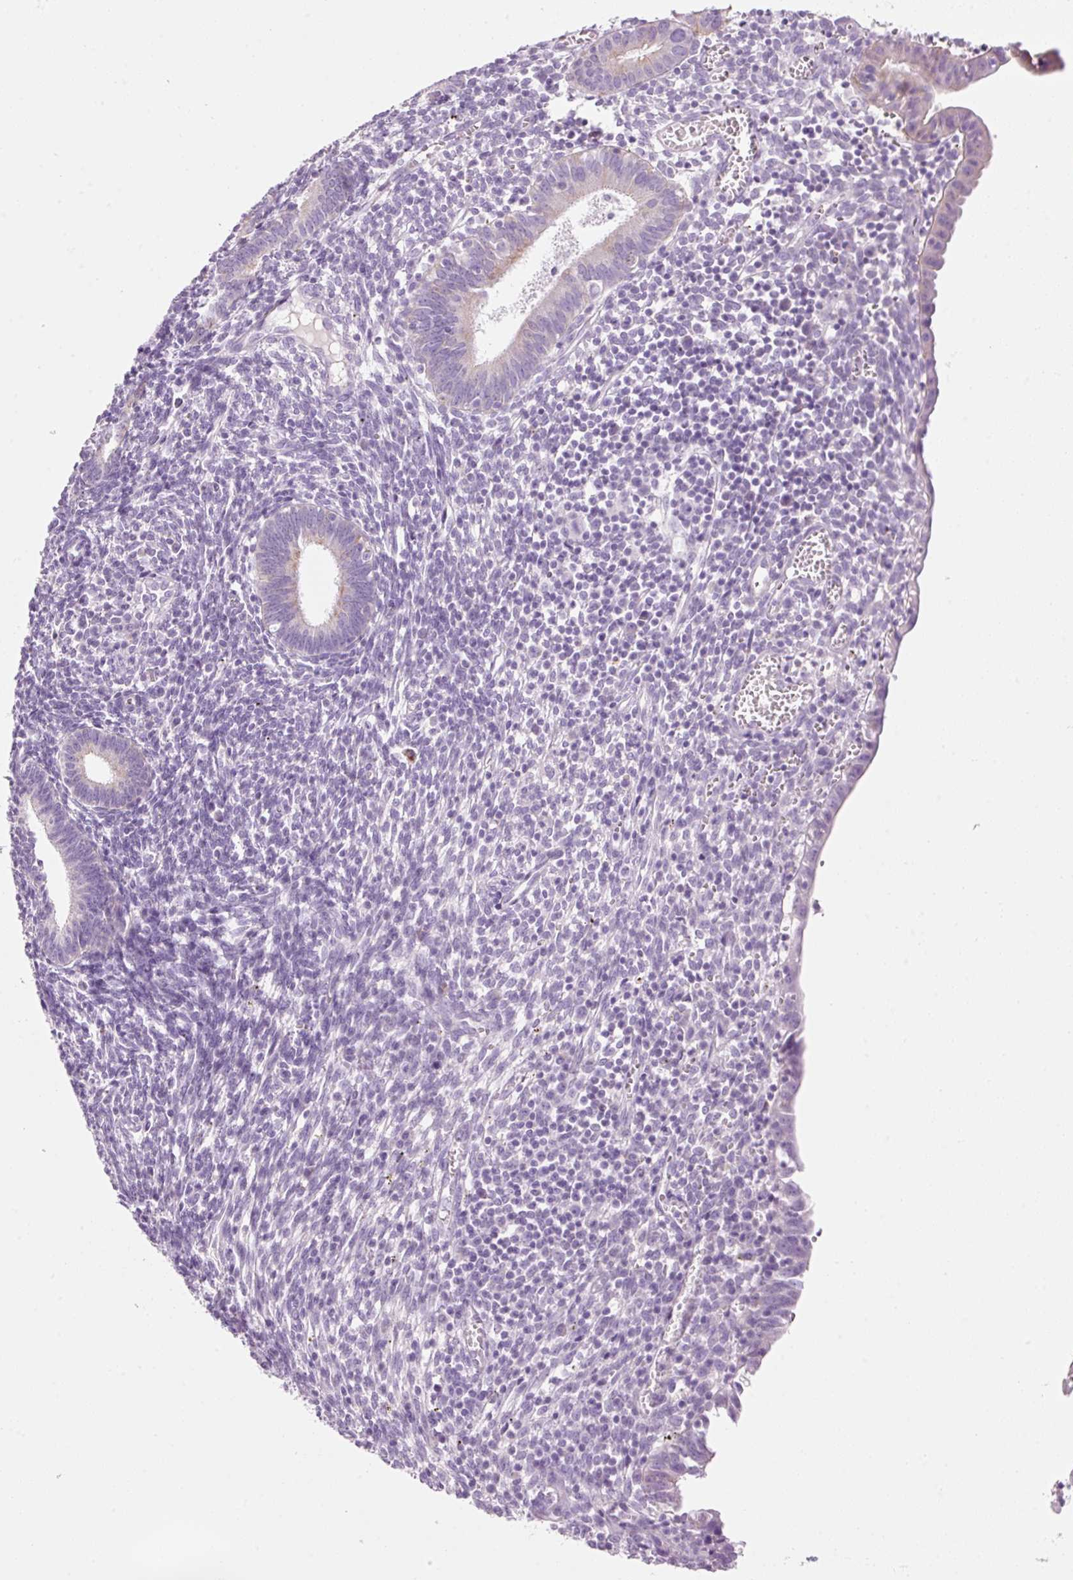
{"staining": {"intensity": "negative", "quantity": "none", "location": "none"}, "tissue": "endometrium", "cell_type": "Cells in endometrial stroma", "image_type": "normal", "snomed": [{"axis": "morphology", "description": "Normal tissue, NOS"}, {"axis": "topography", "description": "Endometrium"}], "caption": "IHC of unremarkable endometrium displays no positivity in cells in endometrial stroma. (DAB (3,3'-diaminobenzidine) immunohistochemistry visualized using brightfield microscopy, high magnification).", "gene": "CARD16", "patient": {"sex": "female", "age": 41}}